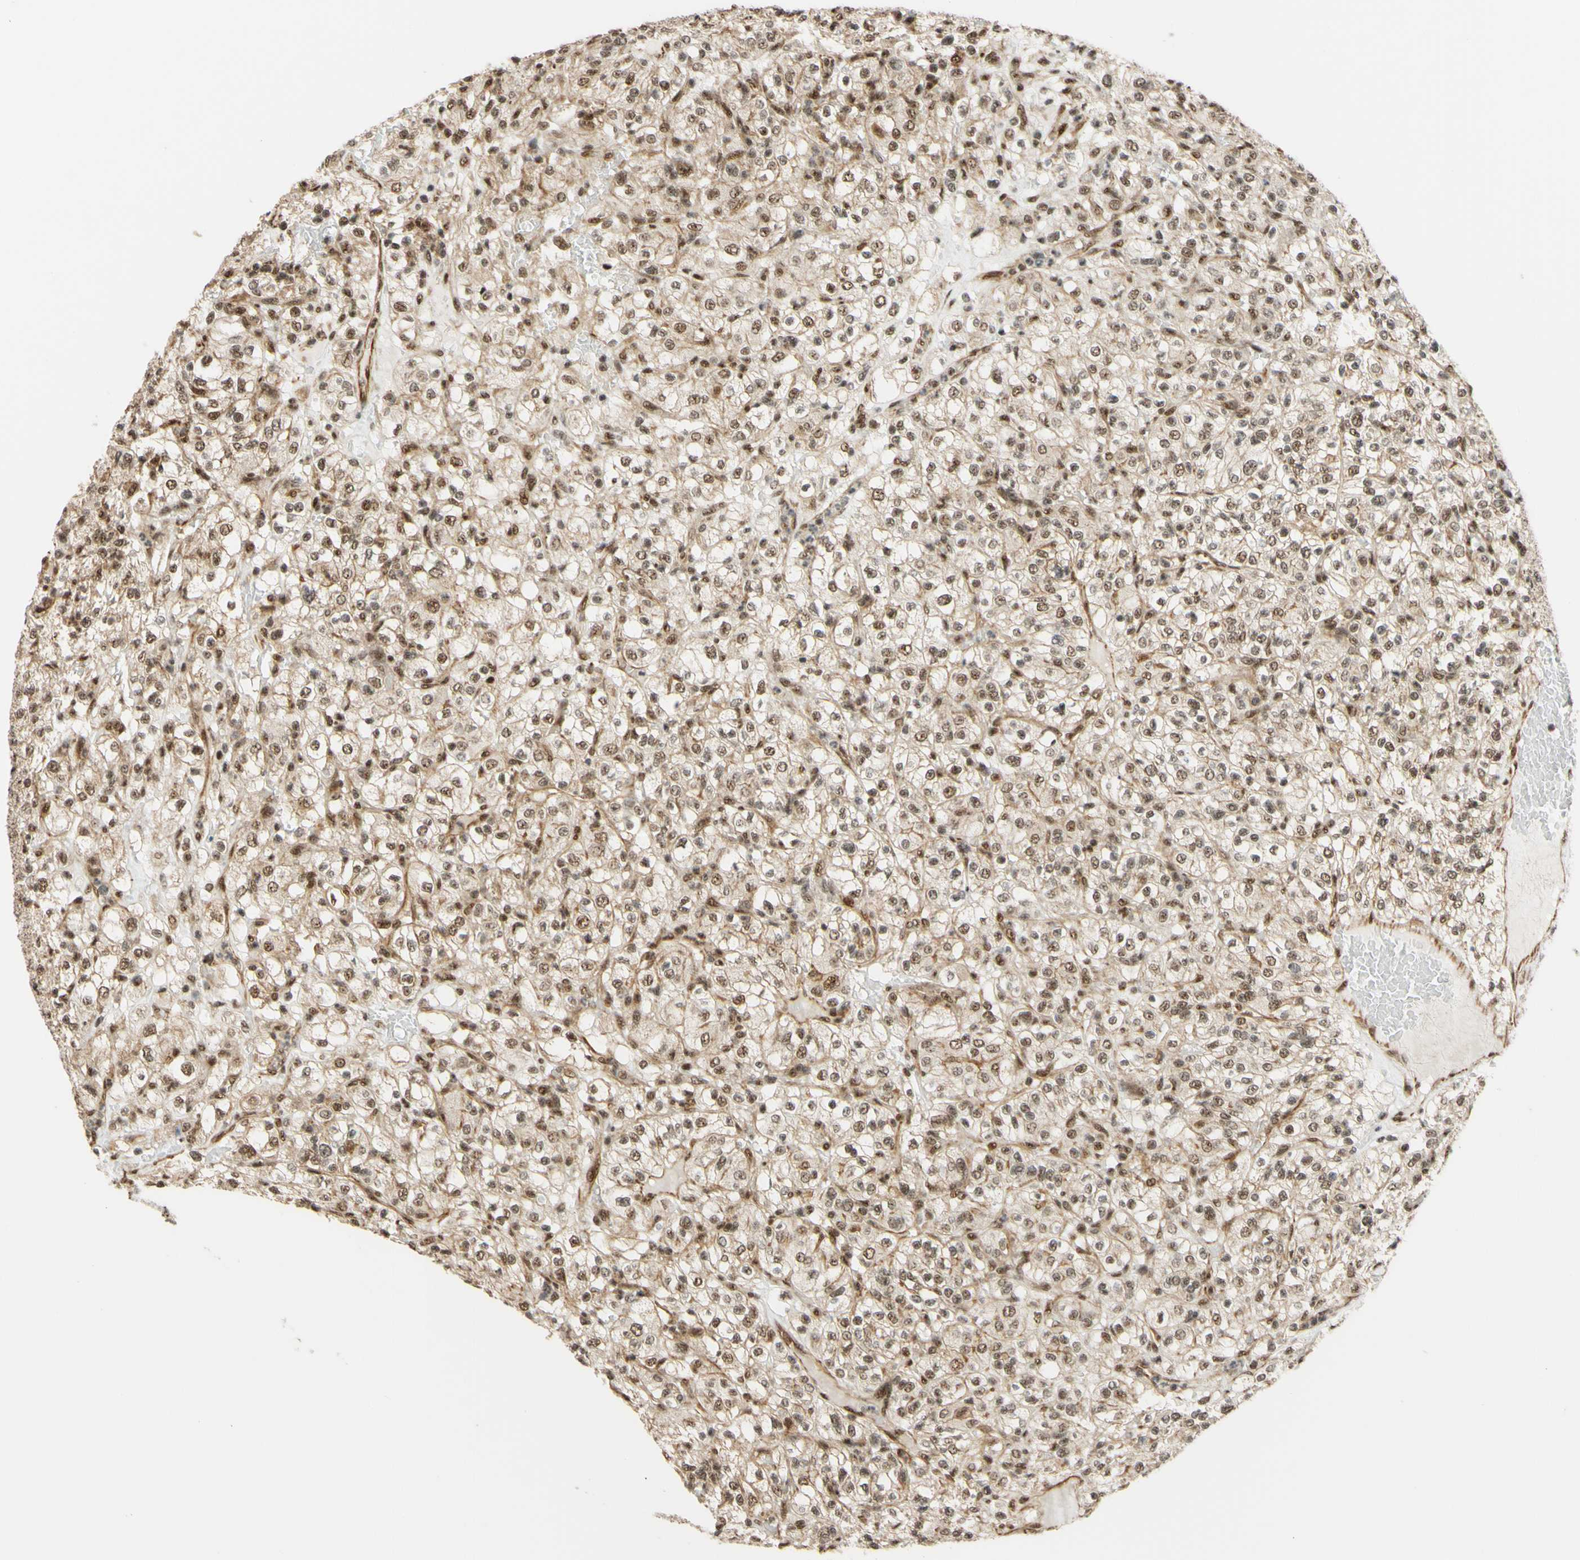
{"staining": {"intensity": "moderate", "quantity": ">75%", "location": "nuclear"}, "tissue": "renal cancer", "cell_type": "Tumor cells", "image_type": "cancer", "snomed": [{"axis": "morphology", "description": "Normal tissue, NOS"}, {"axis": "morphology", "description": "Adenocarcinoma, NOS"}, {"axis": "topography", "description": "Kidney"}], "caption": "Immunohistochemical staining of human adenocarcinoma (renal) shows medium levels of moderate nuclear staining in approximately >75% of tumor cells.", "gene": "SAP18", "patient": {"sex": "female", "age": 72}}